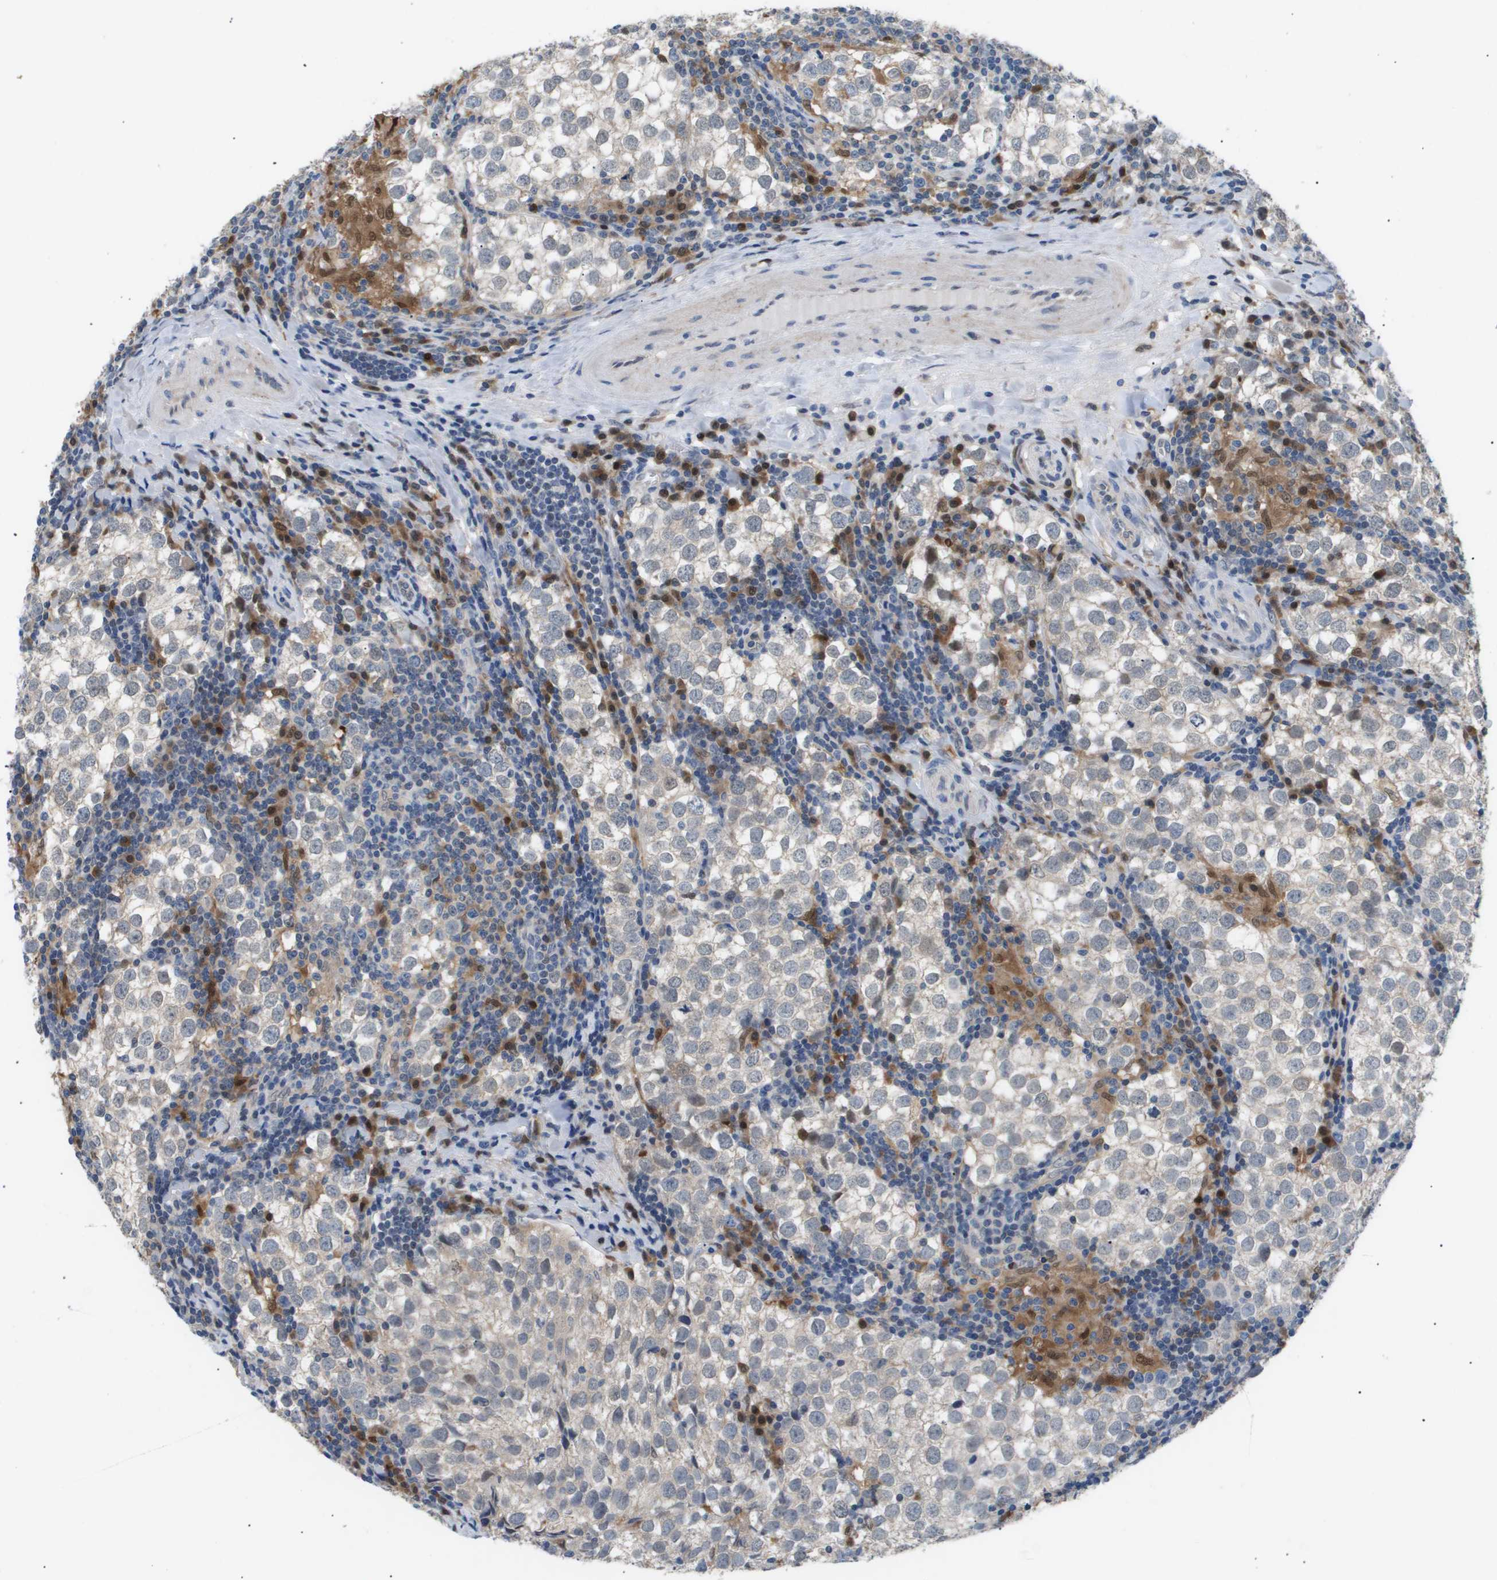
{"staining": {"intensity": "weak", "quantity": "25%-75%", "location": "cytoplasmic/membranous"}, "tissue": "testis cancer", "cell_type": "Tumor cells", "image_type": "cancer", "snomed": [{"axis": "morphology", "description": "Seminoma, NOS"}, {"axis": "morphology", "description": "Carcinoma, Embryonal, NOS"}, {"axis": "topography", "description": "Testis"}], "caption": "Immunohistochemistry of testis cancer shows low levels of weak cytoplasmic/membranous positivity in approximately 25%-75% of tumor cells. Using DAB (3,3'-diaminobenzidine) (brown) and hematoxylin (blue) stains, captured at high magnification using brightfield microscopy.", "gene": "AKR1A1", "patient": {"sex": "male", "age": 36}}